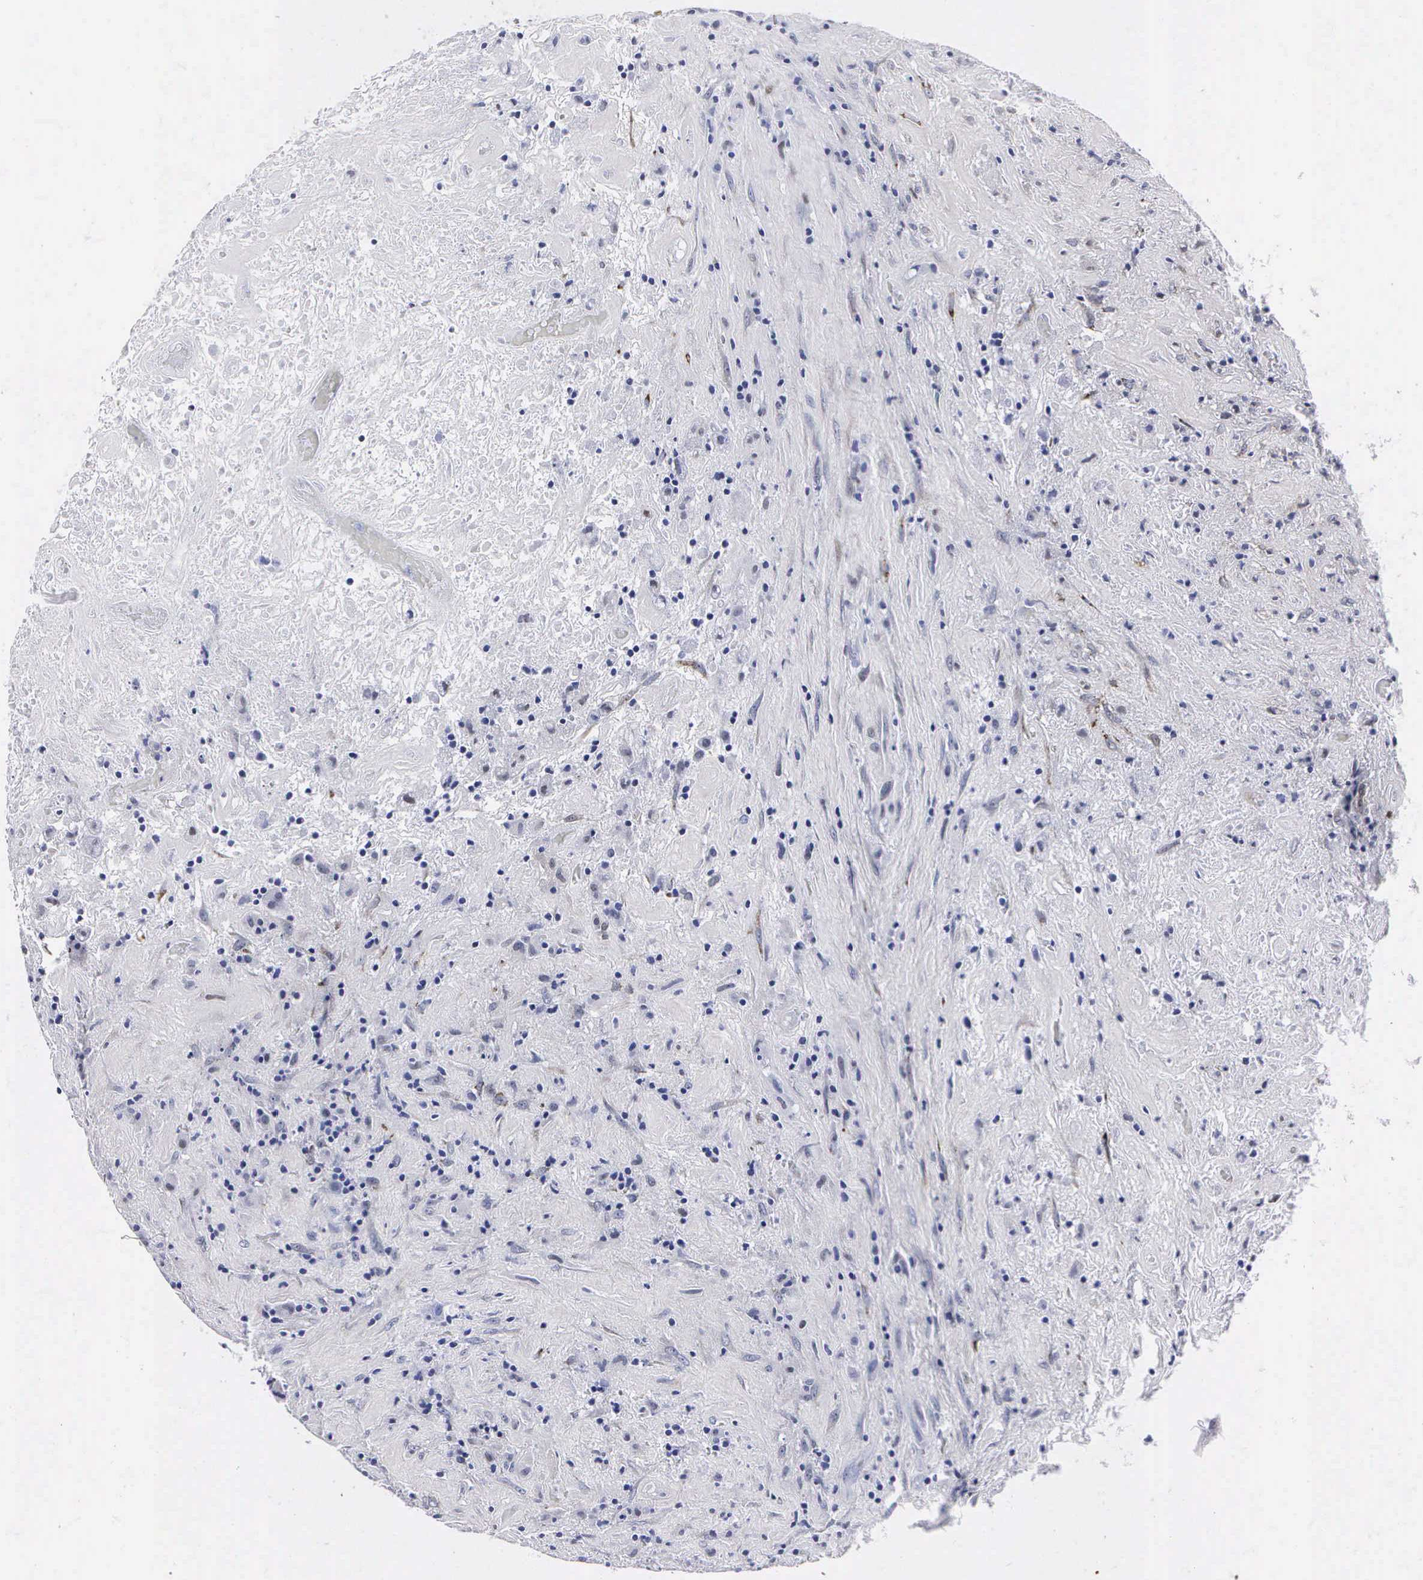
{"staining": {"intensity": "negative", "quantity": "none", "location": "none"}, "tissue": "lymphoma", "cell_type": "Tumor cells", "image_type": "cancer", "snomed": [{"axis": "morphology", "description": "Hodgkin's disease, NOS"}, {"axis": "topography", "description": "Lymph node"}], "caption": "Photomicrograph shows no protein expression in tumor cells of Hodgkin's disease tissue. (DAB IHC, high magnification).", "gene": "ENO2", "patient": {"sex": "male", "age": 46}}